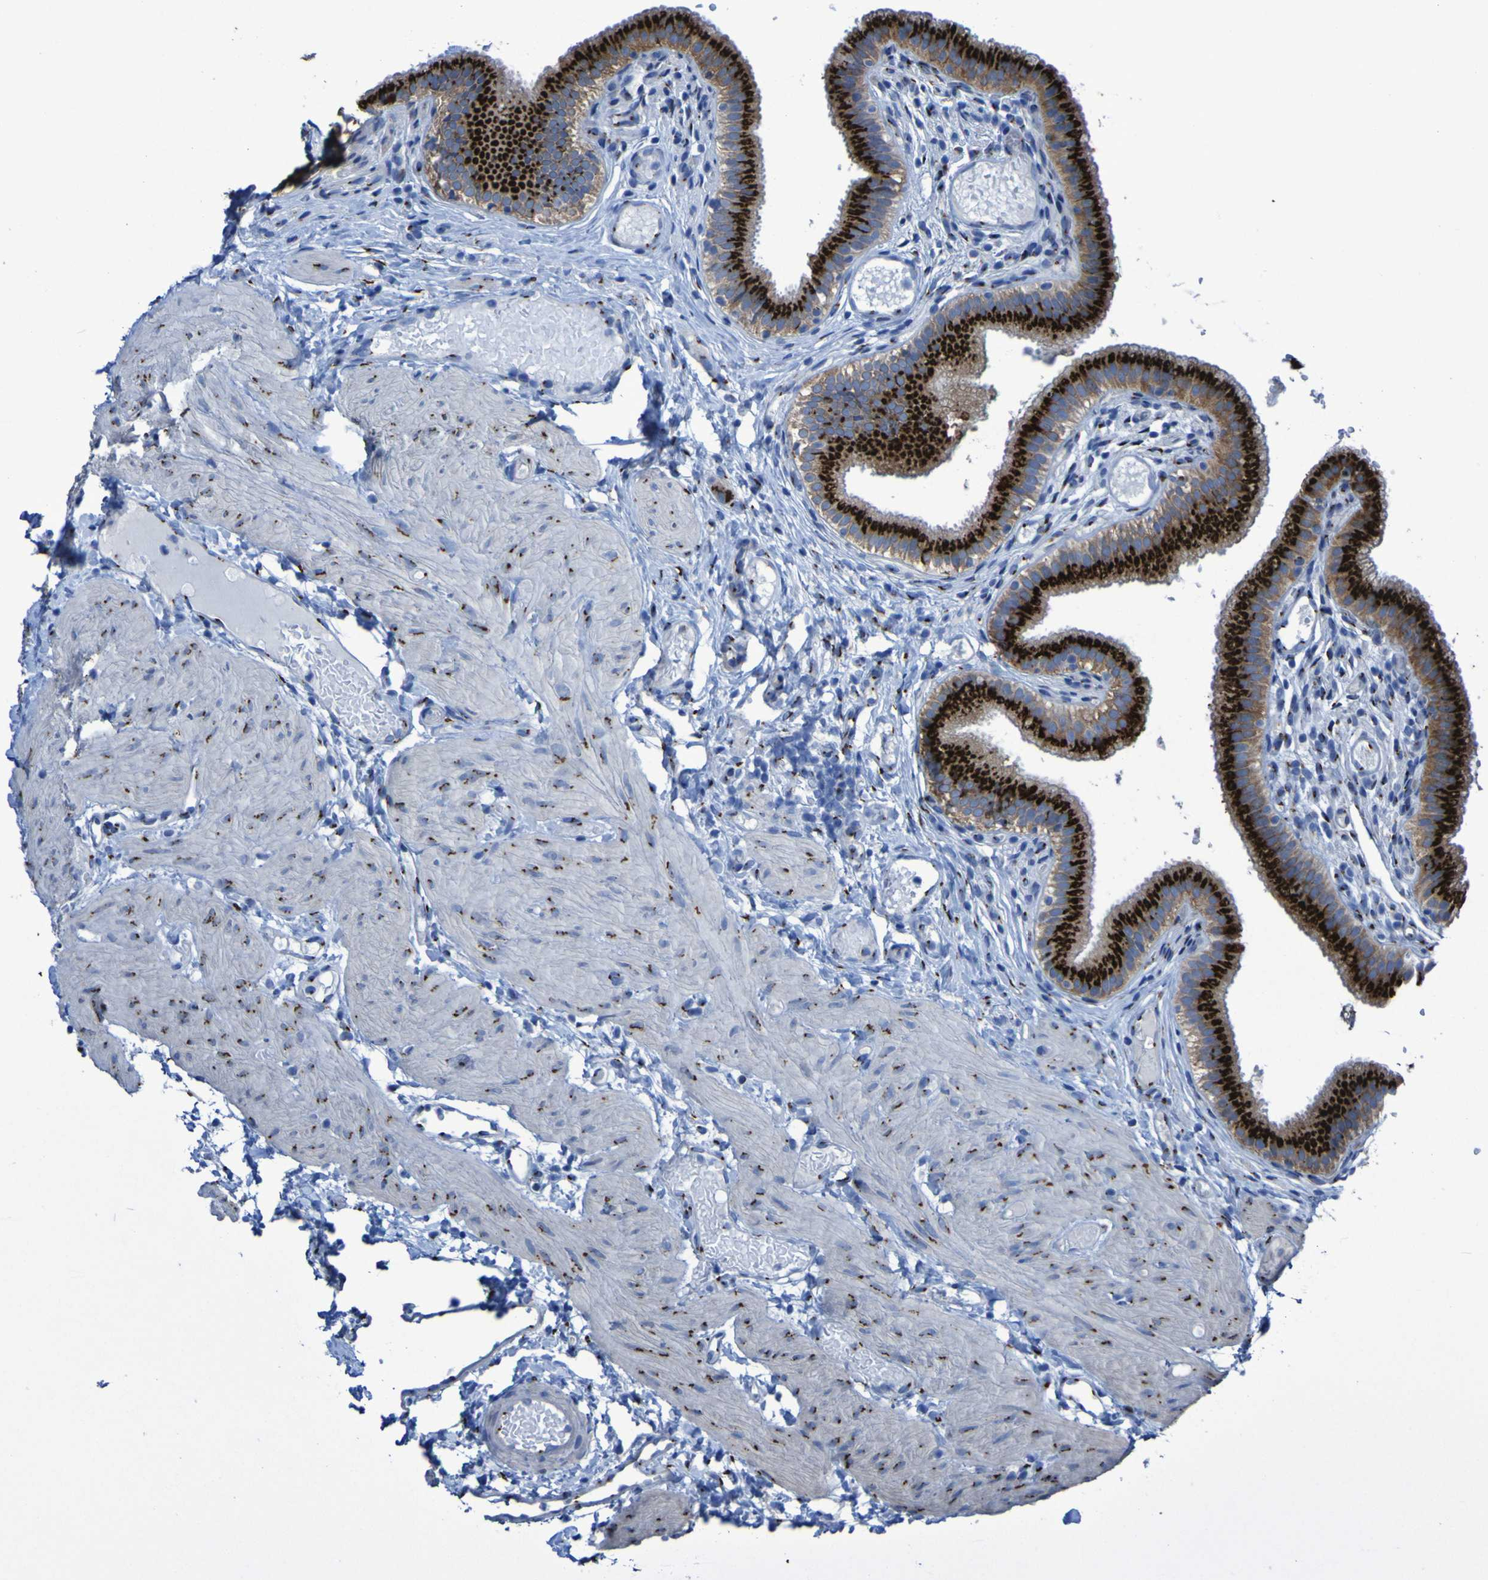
{"staining": {"intensity": "strong", "quantity": ">75%", "location": "cytoplasmic/membranous"}, "tissue": "gallbladder", "cell_type": "Glandular cells", "image_type": "normal", "snomed": [{"axis": "morphology", "description": "Normal tissue, NOS"}, {"axis": "topography", "description": "Gallbladder"}], "caption": "A high-resolution image shows immunohistochemistry (IHC) staining of benign gallbladder, which demonstrates strong cytoplasmic/membranous staining in about >75% of glandular cells.", "gene": "GOLM1", "patient": {"sex": "female", "age": 26}}